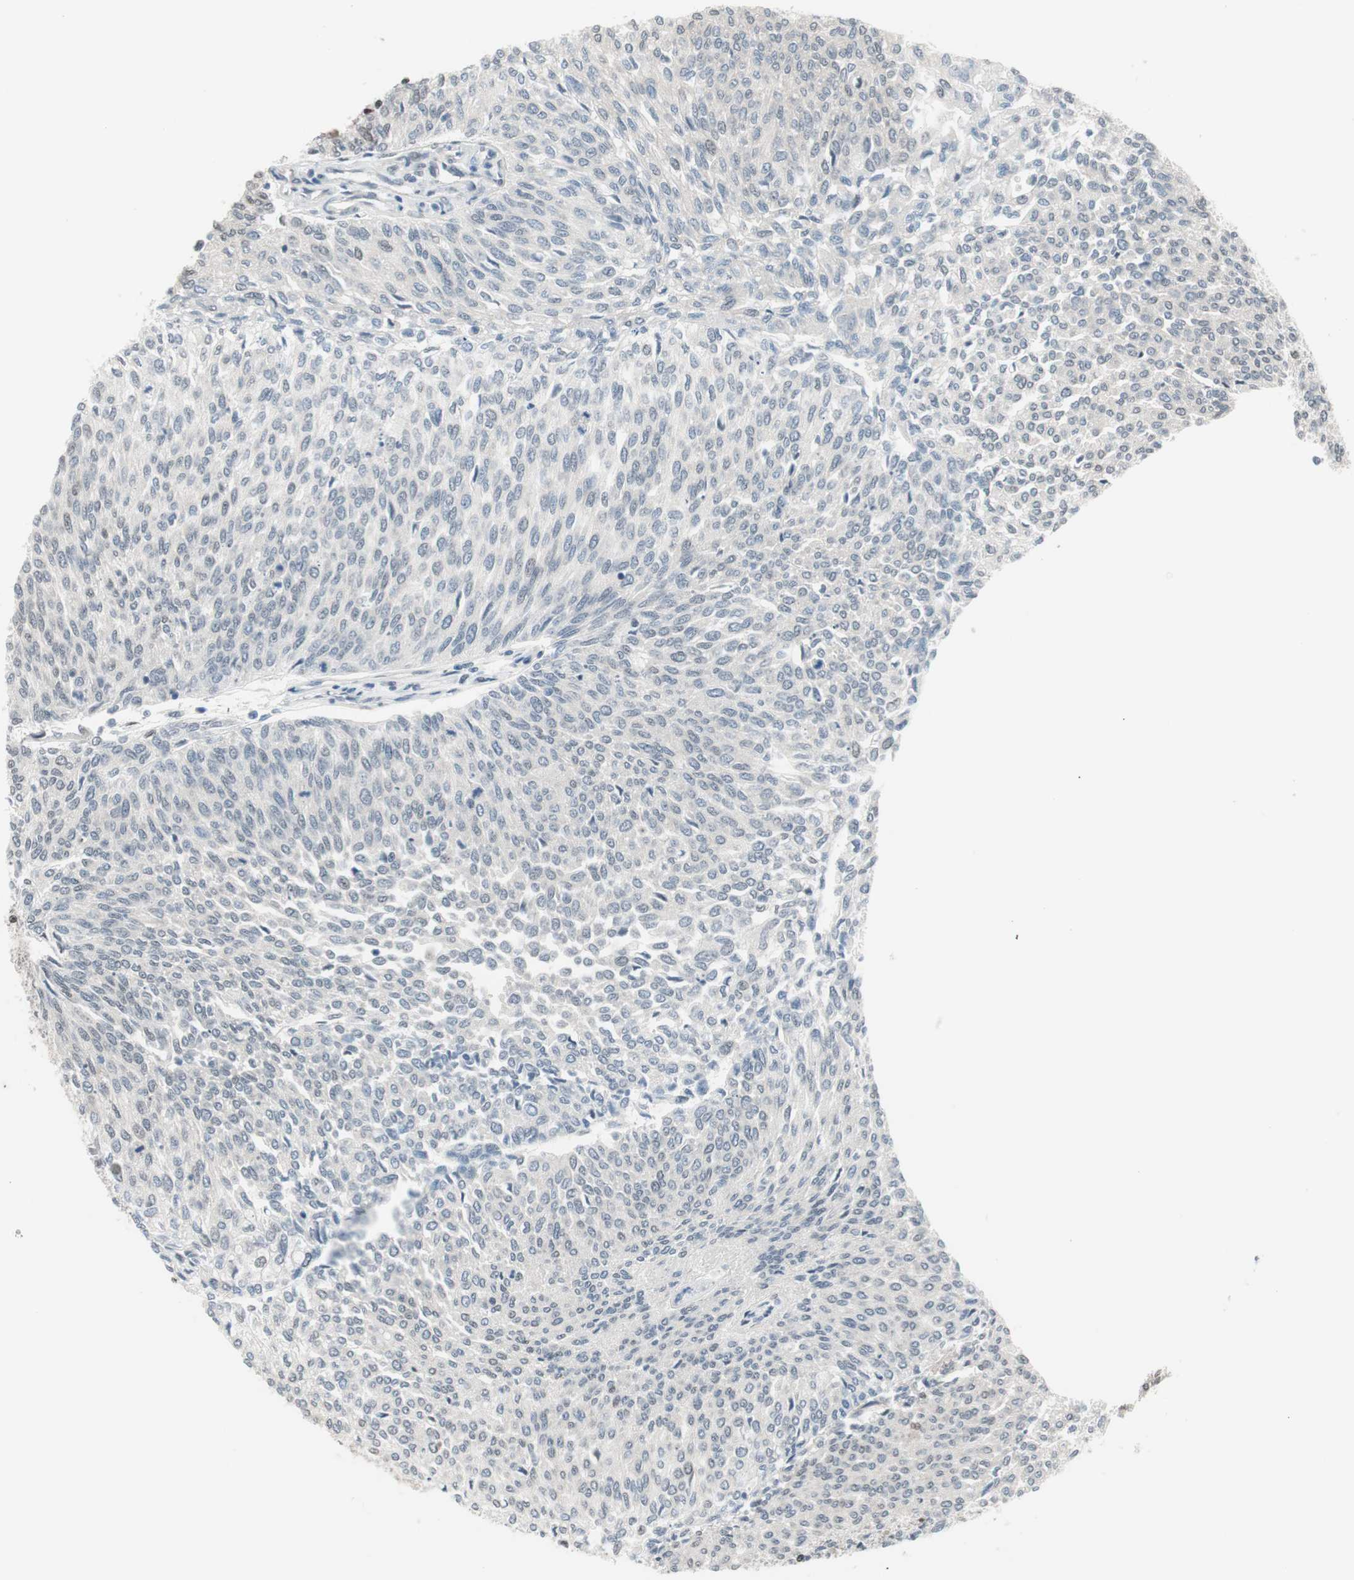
{"staining": {"intensity": "negative", "quantity": "none", "location": "none"}, "tissue": "urothelial cancer", "cell_type": "Tumor cells", "image_type": "cancer", "snomed": [{"axis": "morphology", "description": "Urothelial carcinoma, Low grade"}, {"axis": "topography", "description": "Urinary bladder"}], "caption": "A high-resolution image shows IHC staining of low-grade urothelial carcinoma, which reveals no significant staining in tumor cells. (DAB IHC visualized using brightfield microscopy, high magnification).", "gene": "LONP2", "patient": {"sex": "female", "age": 79}}